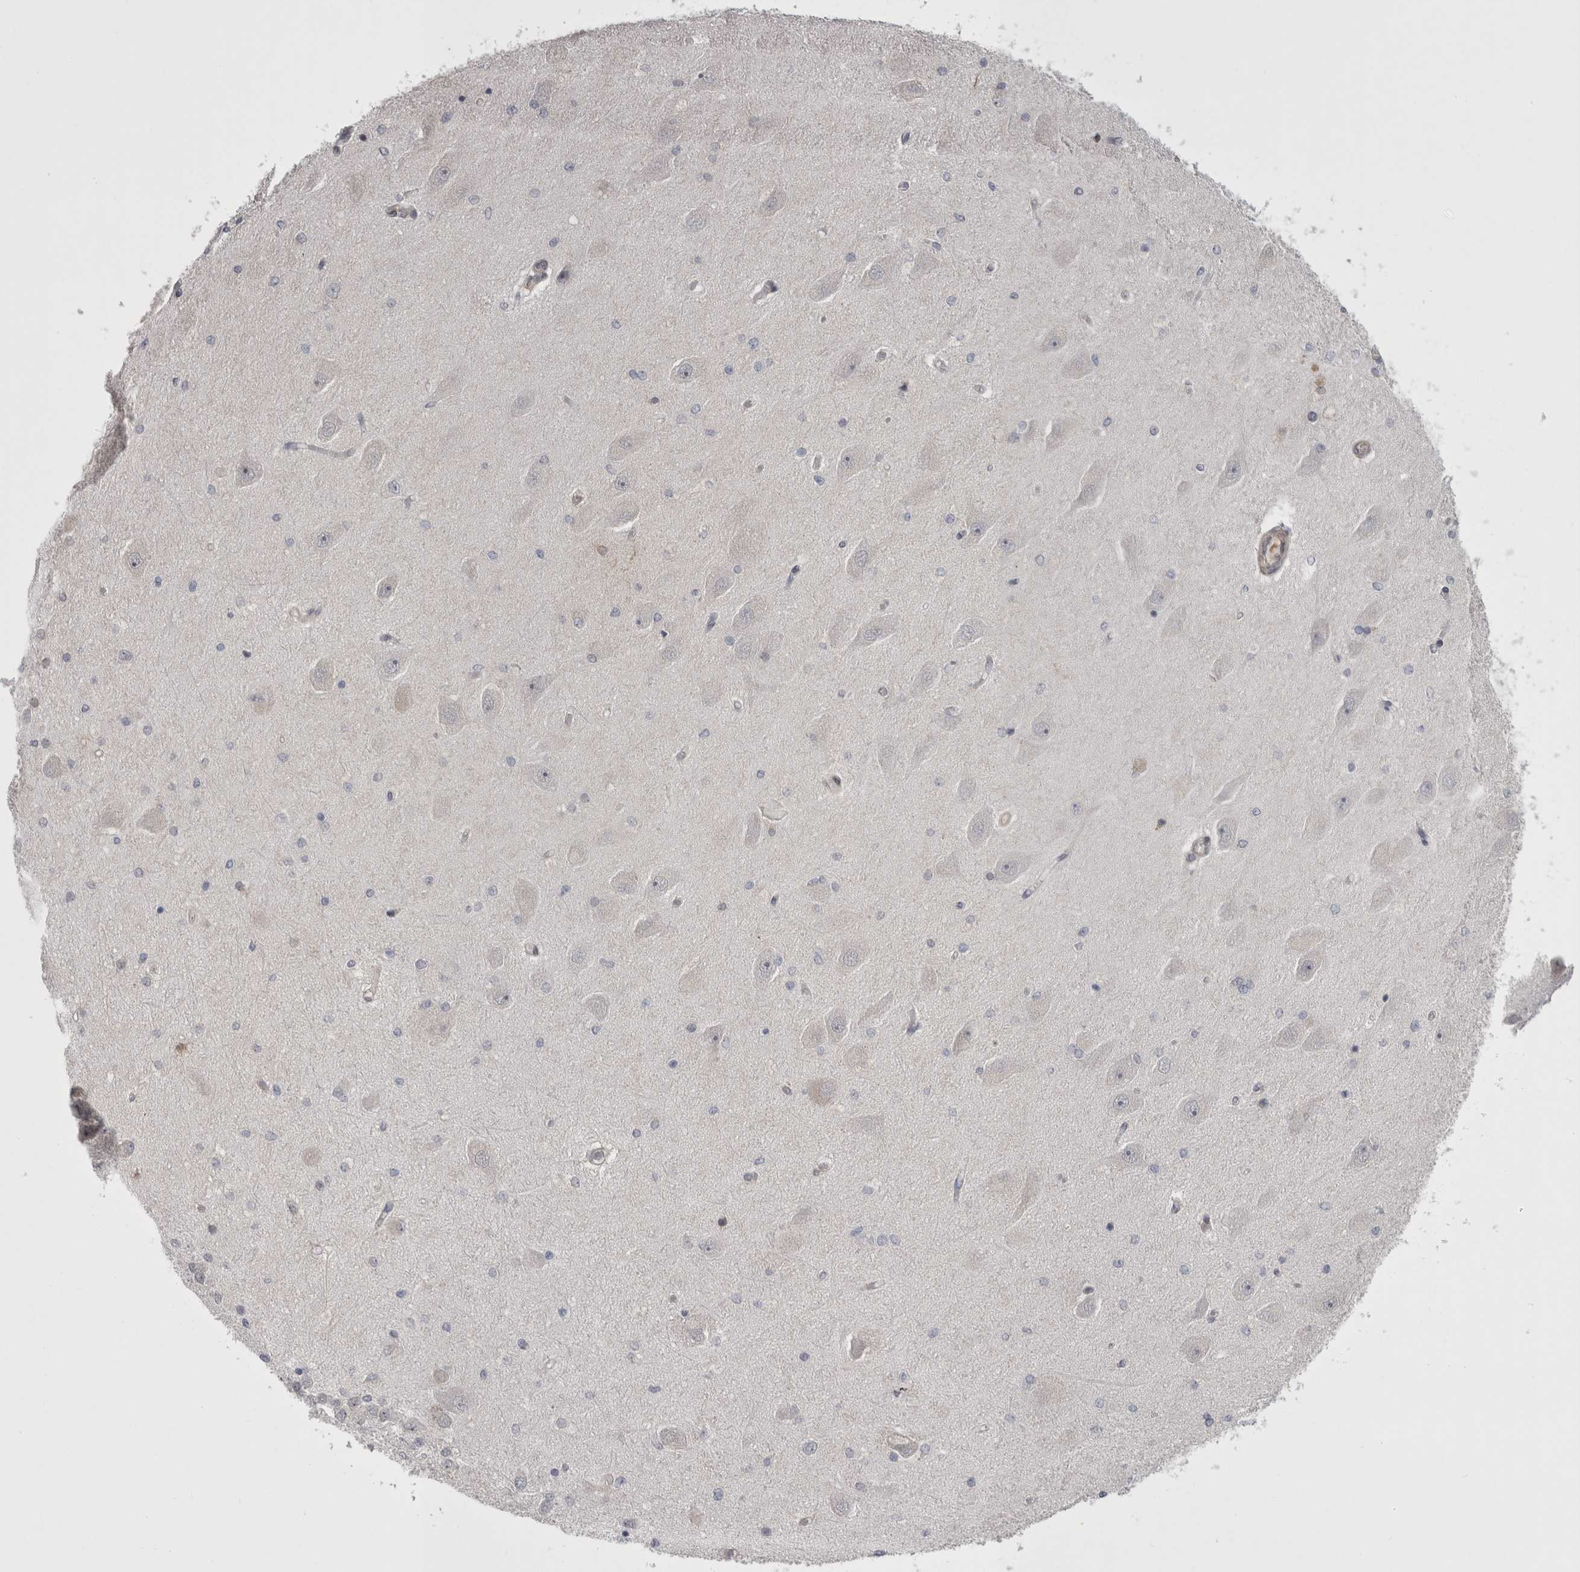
{"staining": {"intensity": "negative", "quantity": "none", "location": "none"}, "tissue": "hippocampus", "cell_type": "Glial cells", "image_type": "normal", "snomed": [{"axis": "morphology", "description": "Normal tissue, NOS"}, {"axis": "topography", "description": "Hippocampus"}], "caption": "This is an immunohistochemistry (IHC) photomicrograph of unremarkable human hippocampus. There is no positivity in glial cells.", "gene": "CHIC1", "patient": {"sex": "female", "age": 54}}